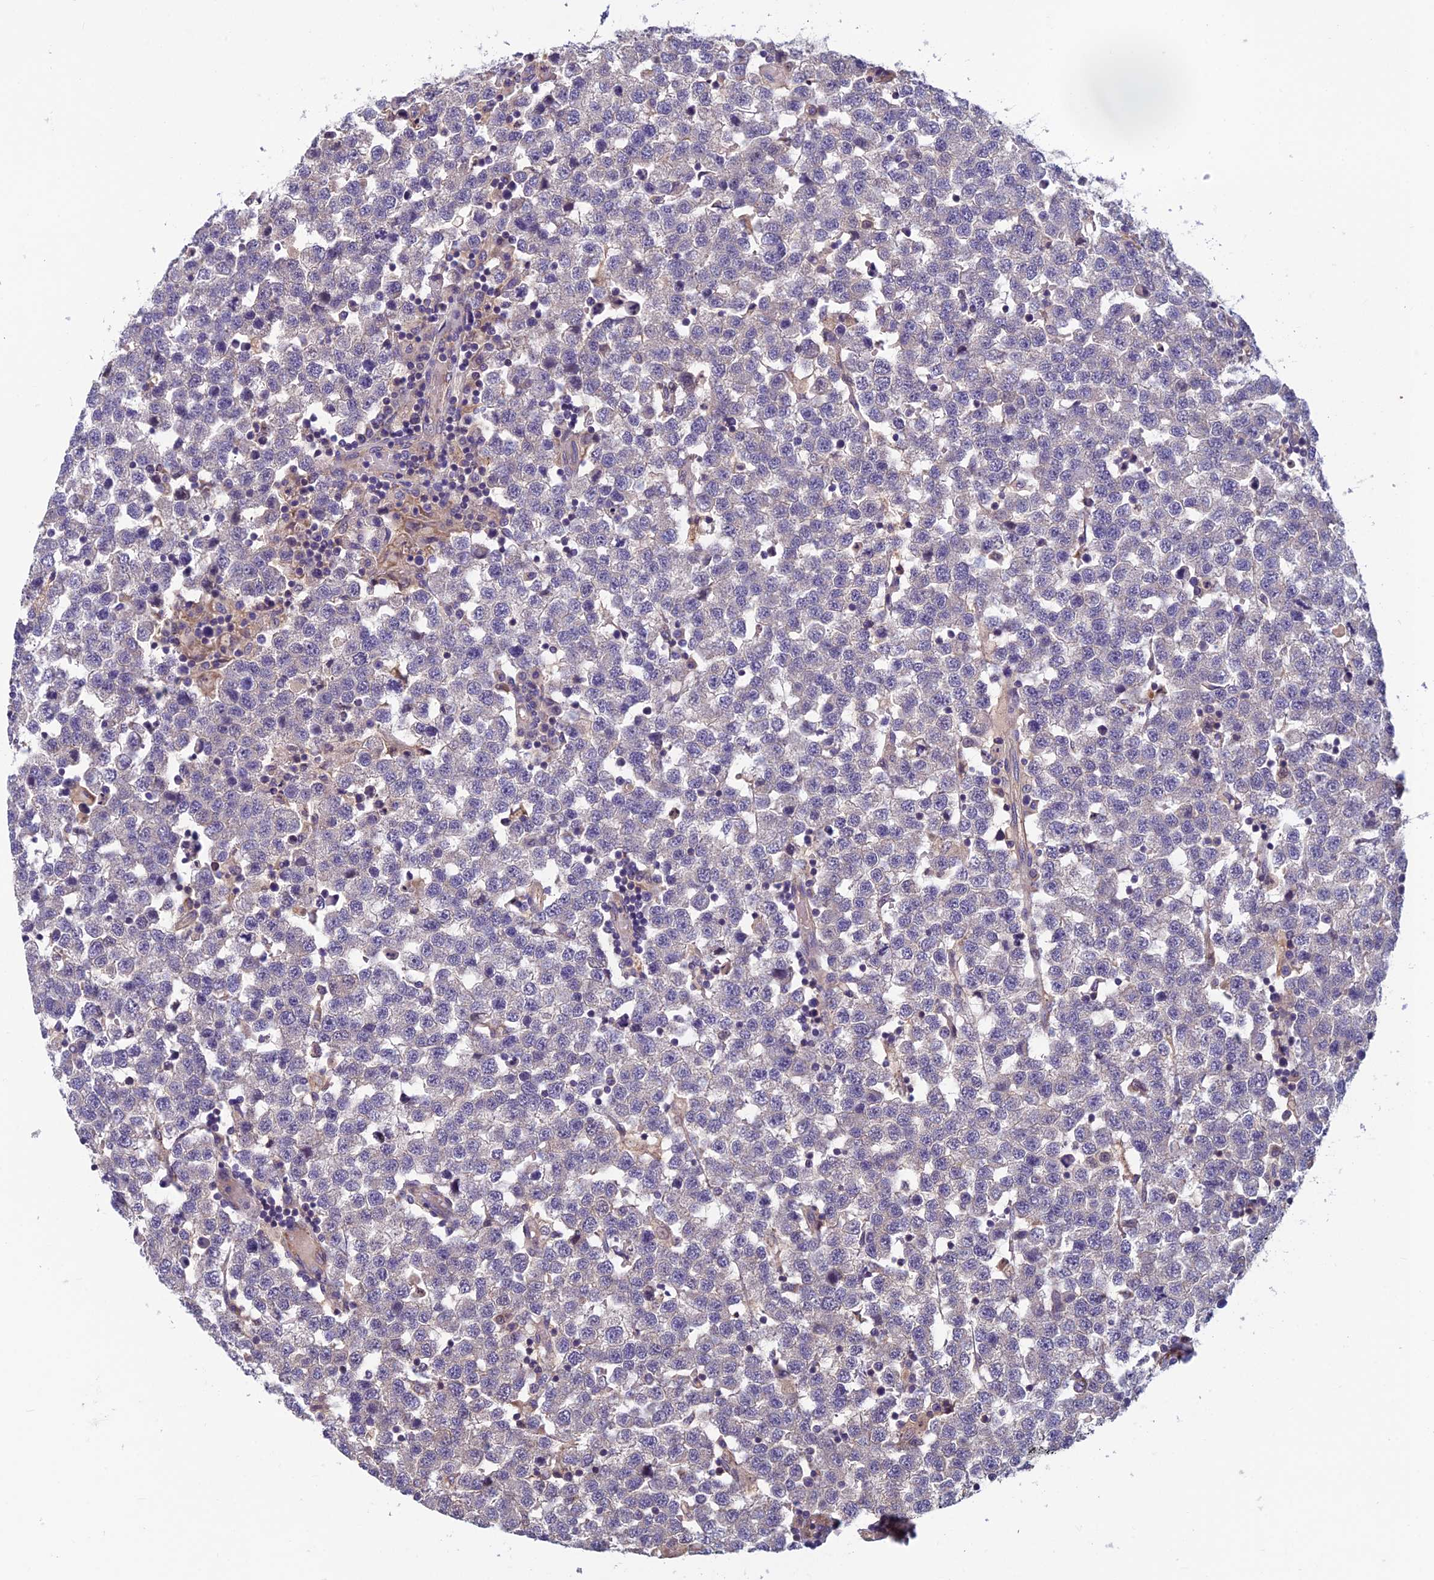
{"staining": {"intensity": "negative", "quantity": "none", "location": "none"}, "tissue": "testis cancer", "cell_type": "Tumor cells", "image_type": "cancer", "snomed": [{"axis": "morphology", "description": "Seminoma, NOS"}, {"axis": "topography", "description": "Testis"}], "caption": "Testis seminoma stained for a protein using immunohistochemistry reveals no expression tumor cells.", "gene": "HECA", "patient": {"sex": "male", "age": 34}}